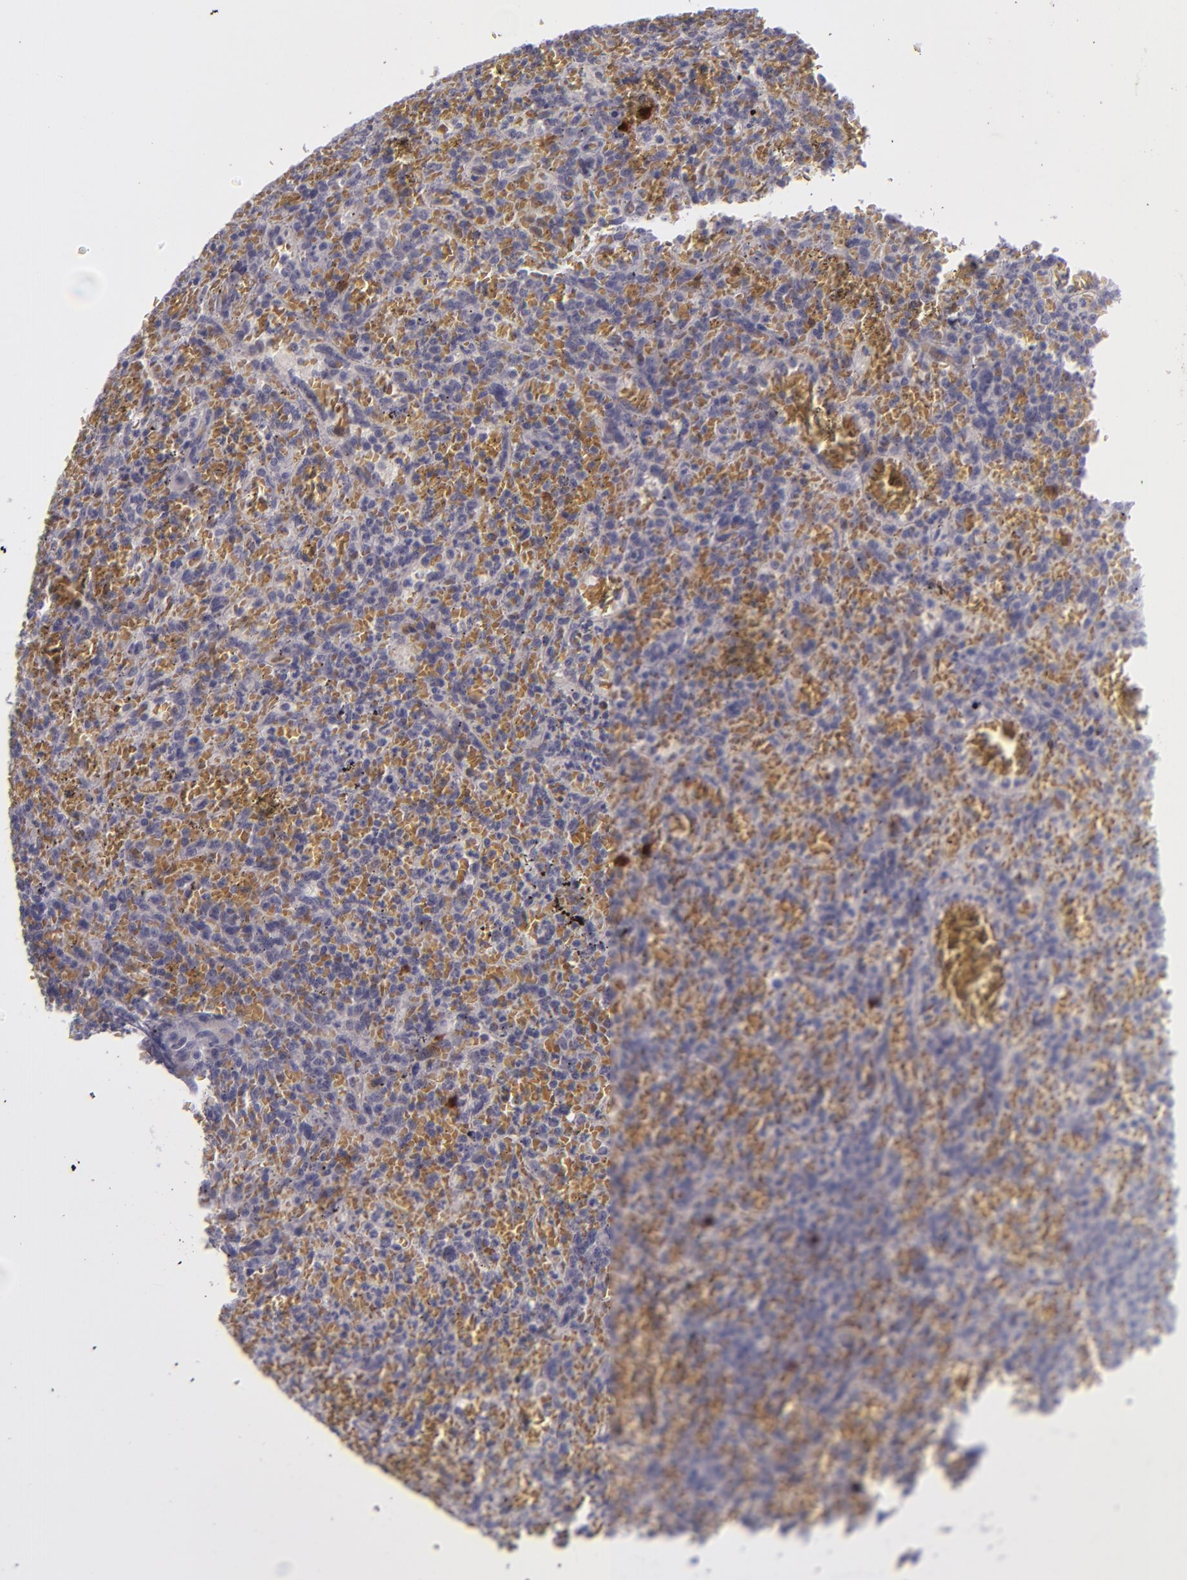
{"staining": {"intensity": "negative", "quantity": "none", "location": "none"}, "tissue": "lymphoma", "cell_type": "Tumor cells", "image_type": "cancer", "snomed": [{"axis": "morphology", "description": "Malignant lymphoma, non-Hodgkin's type, Low grade"}, {"axis": "topography", "description": "Spleen"}], "caption": "Lymphoma was stained to show a protein in brown. There is no significant positivity in tumor cells.", "gene": "SNCB", "patient": {"sex": "female", "age": 64}}